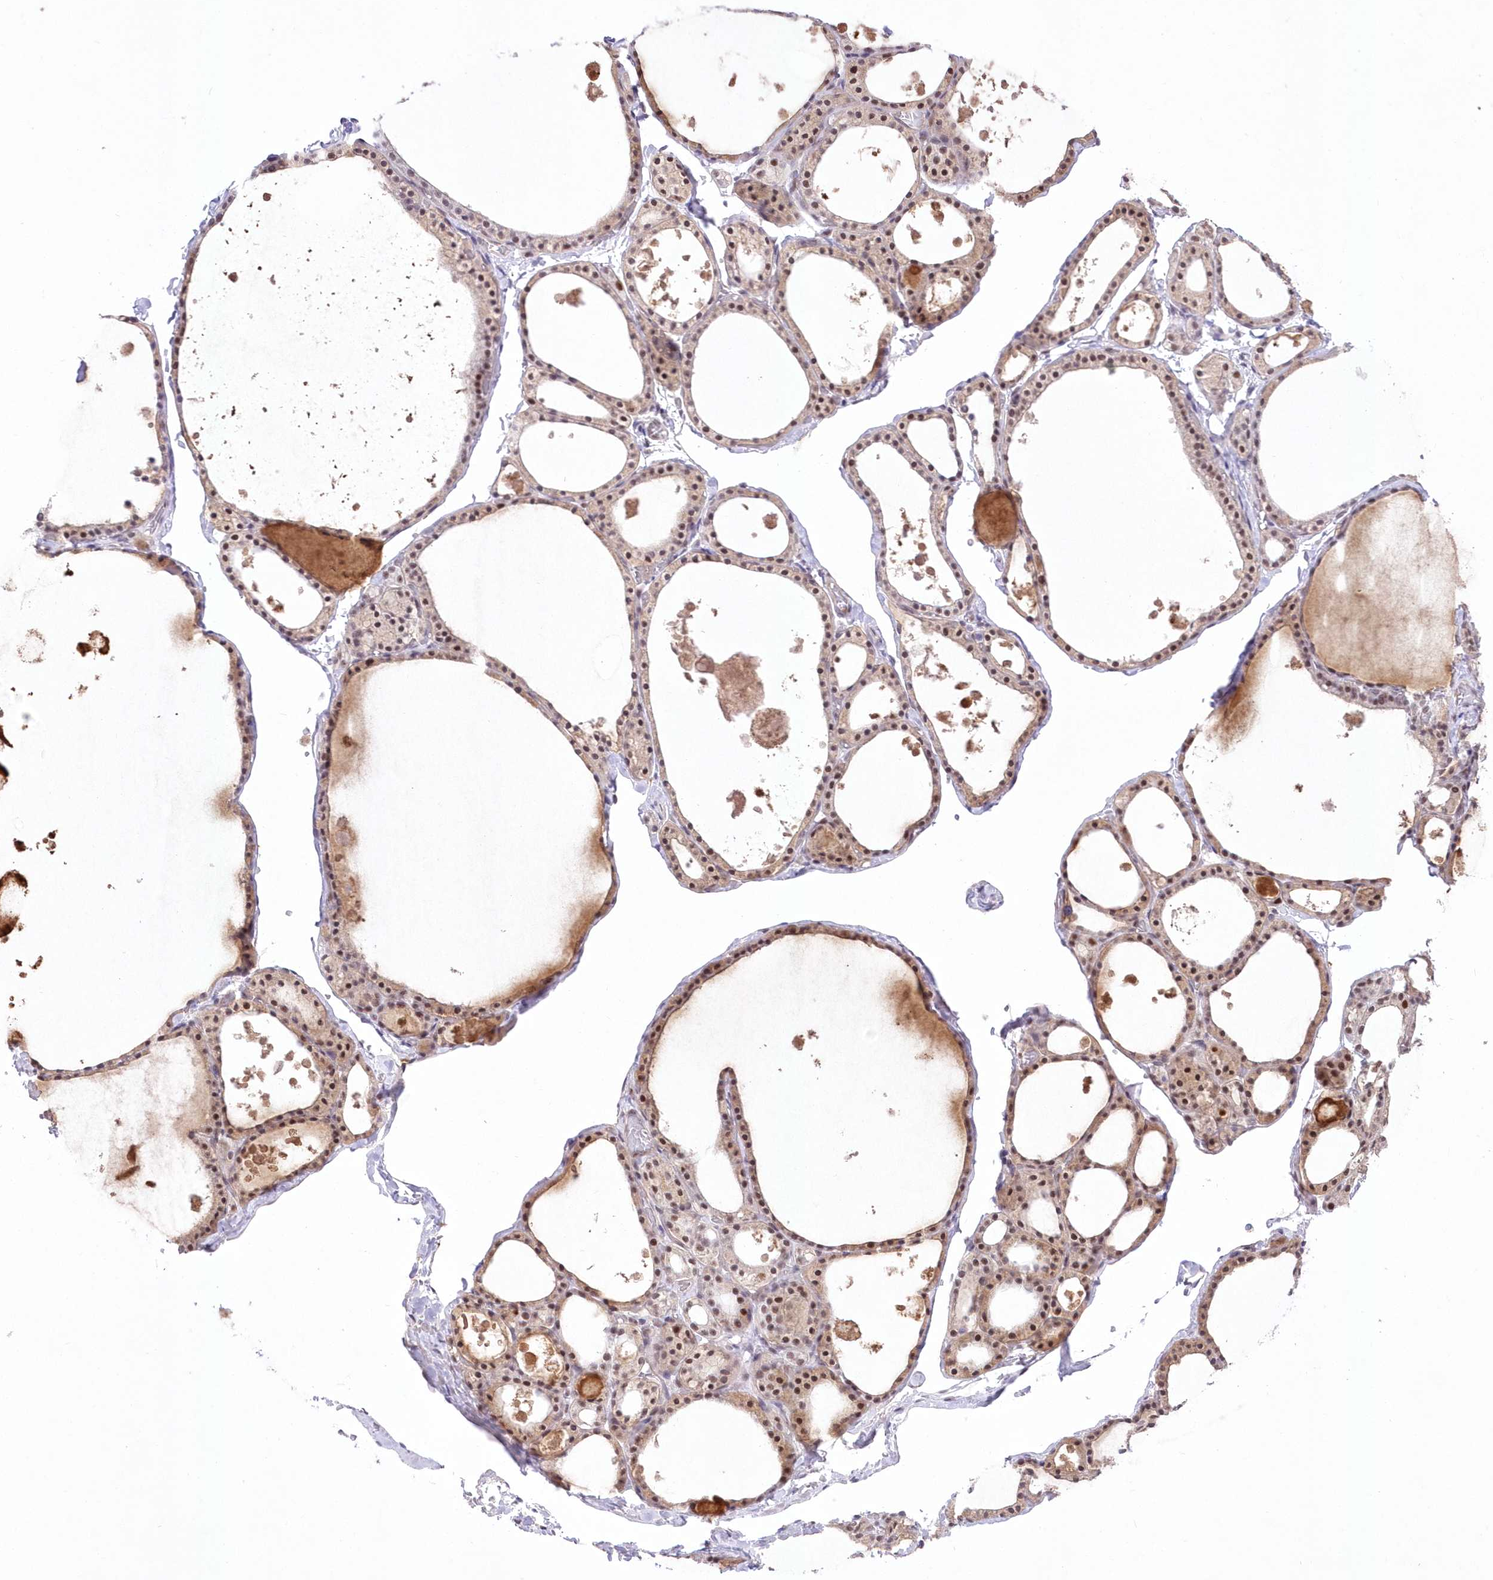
{"staining": {"intensity": "moderate", "quantity": ">75%", "location": "nuclear"}, "tissue": "thyroid gland", "cell_type": "Glandular cells", "image_type": "normal", "snomed": [{"axis": "morphology", "description": "Normal tissue, NOS"}, {"axis": "topography", "description": "Thyroid gland"}], "caption": "Thyroid gland stained with DAB immunohistochemistry (IHC) reveals medium levels of moderate nuclear positivity in approximately >75% of glandular cells.", "gene": "NSUN2", "patient": {"sex": "male", "age": 56}}